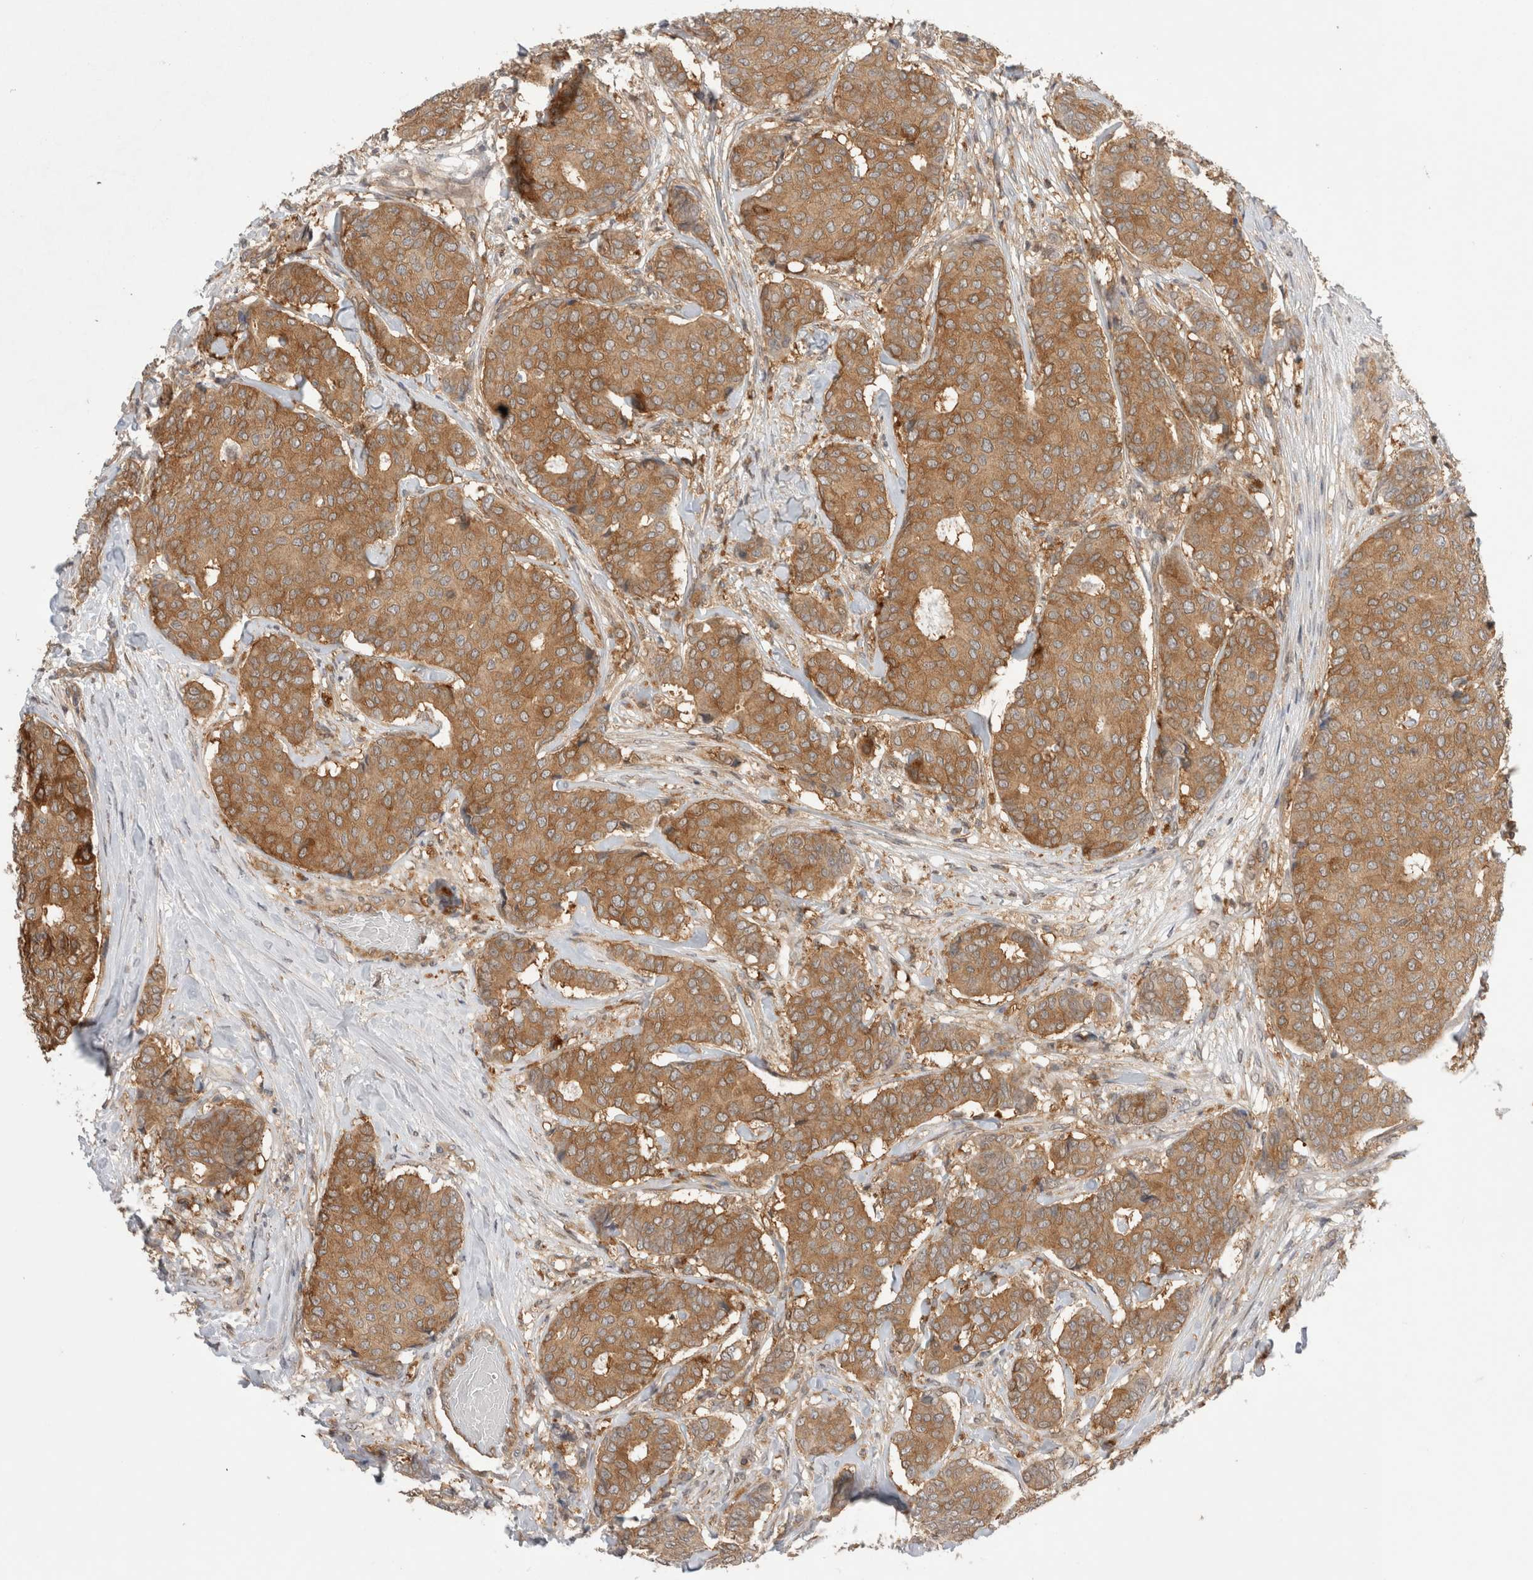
{"staining": {"intensity": "moderate", "quantity": ">75%", "location": "cytoplasmic/membranous"}, "tissue": "breast cancer", "cell_type": "Tumor cells", "image_type": "cancer", "snomed": [{"axis": "morphology", "description": "Duct carcinoma"}, {"axis": "topography", "description": "Breast"}], "caption": "Immunohistochemical staining of breast cancer (intraductal carcinoma) exhibits moderate cytoplasmic/membranous protein staining in approximately >75% of tumor cells.", "gene": "NFKB1", "patient": {"sex": "female", "age": 75}}